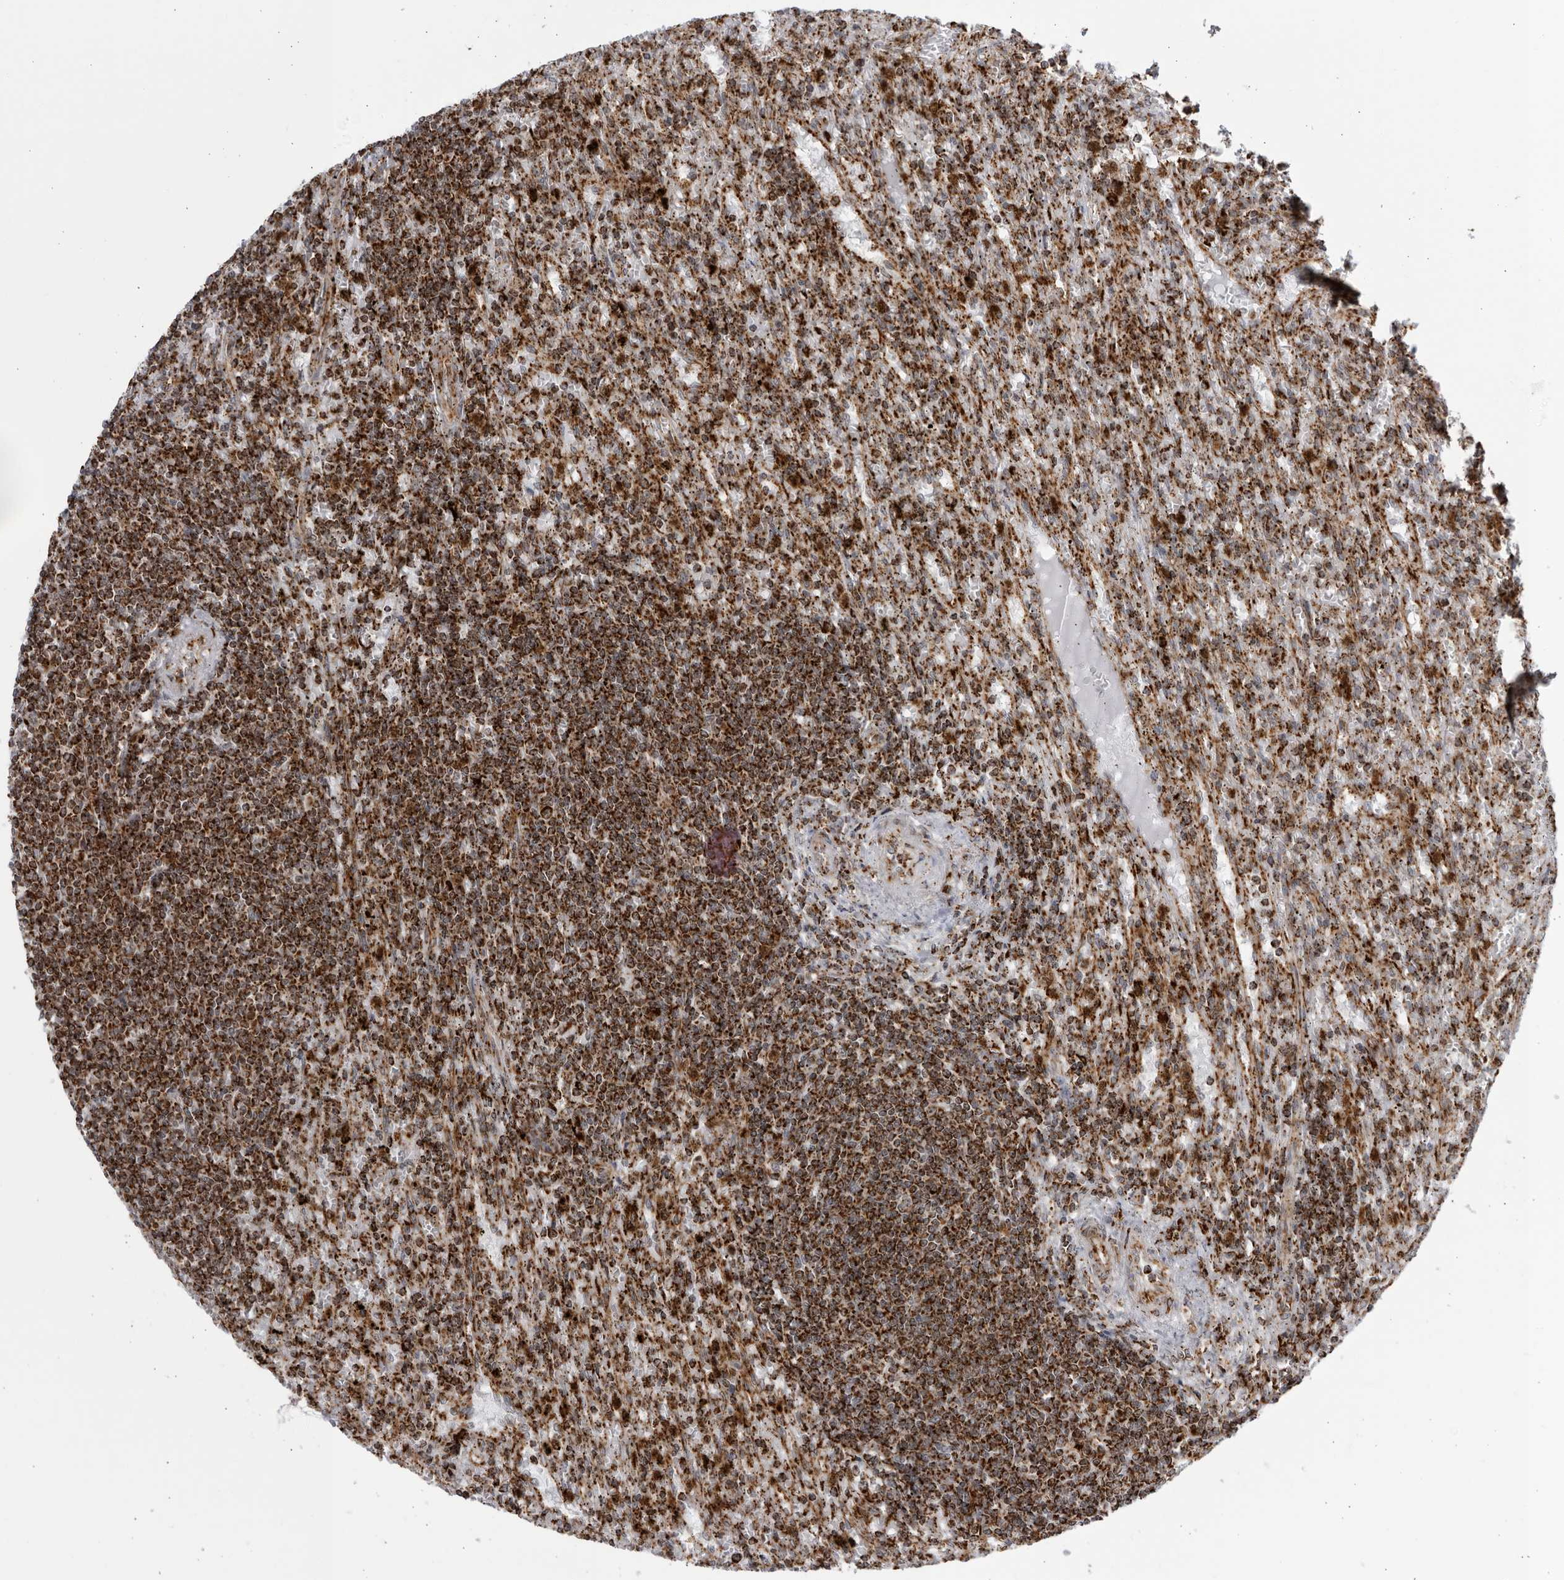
{"staining": {"intensity": "strong", "quantity": ">75%", "location": "cytoplasmic/membranous"}, "tissue": "lymphoma", "cell_type": "Tumor cells", "image_type": "cancer", "snomed": [{"axis": "morphology", "description": "Malignant lymphoma, non-Hodgkin's type, Low grade"}, {"axis": "topography", "description": "Spleen"}], "caption": "Immunohistochemical staining of low-grade malignant lymphoma, non-Hodgkin's type displays strong cytoplasmic/membranous protein expression in about >75% of tumor cells.", "gene": "RBM34", "patient": {"sex": "male", "age": 76}}